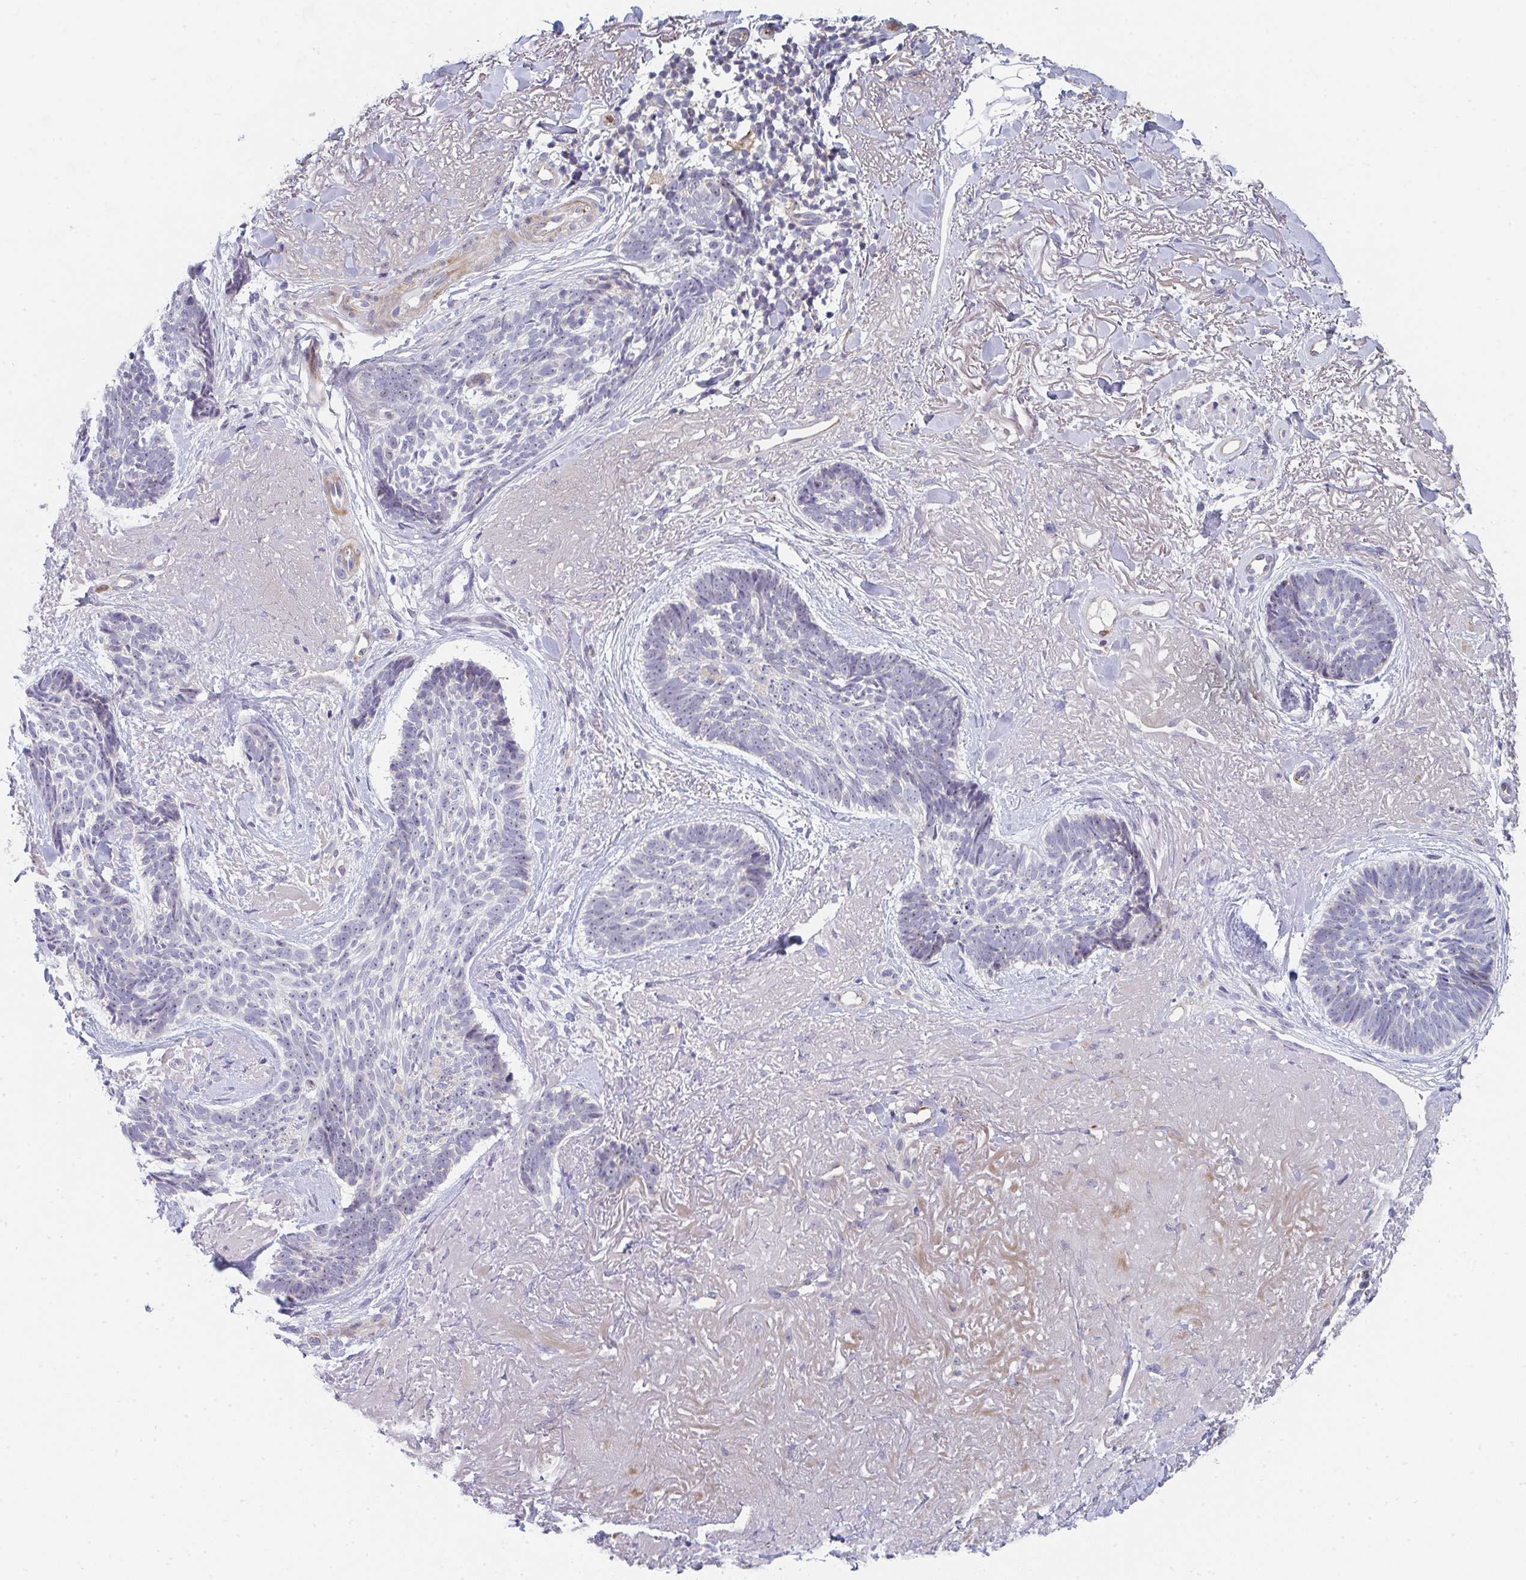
{"staining": {"intensity": "moderate", "quantity": "<25%", "location": "nuclear"}, "tissue": "skin cancer", "cell_type": "Tumor cells", "image_type": "cancer", "snomed": [{"axis": "morphology", "description": "Basal cell carcinoma"}, {"axis": "topography", "description": "Skin"}, {"axis": "topography", "description": "Skin of face"}, {"axis": "topography", "description": "Skin of nose"}], "caption": "This photomicrograph shows immunohistochemistry (IHC) staining of human basal cell carcinoma (skin), with low moderate nuclear staining in approximately <25% of tumor cells.", "gene": "KLHL33", "patient": {"sex": "female", "age": 86}}